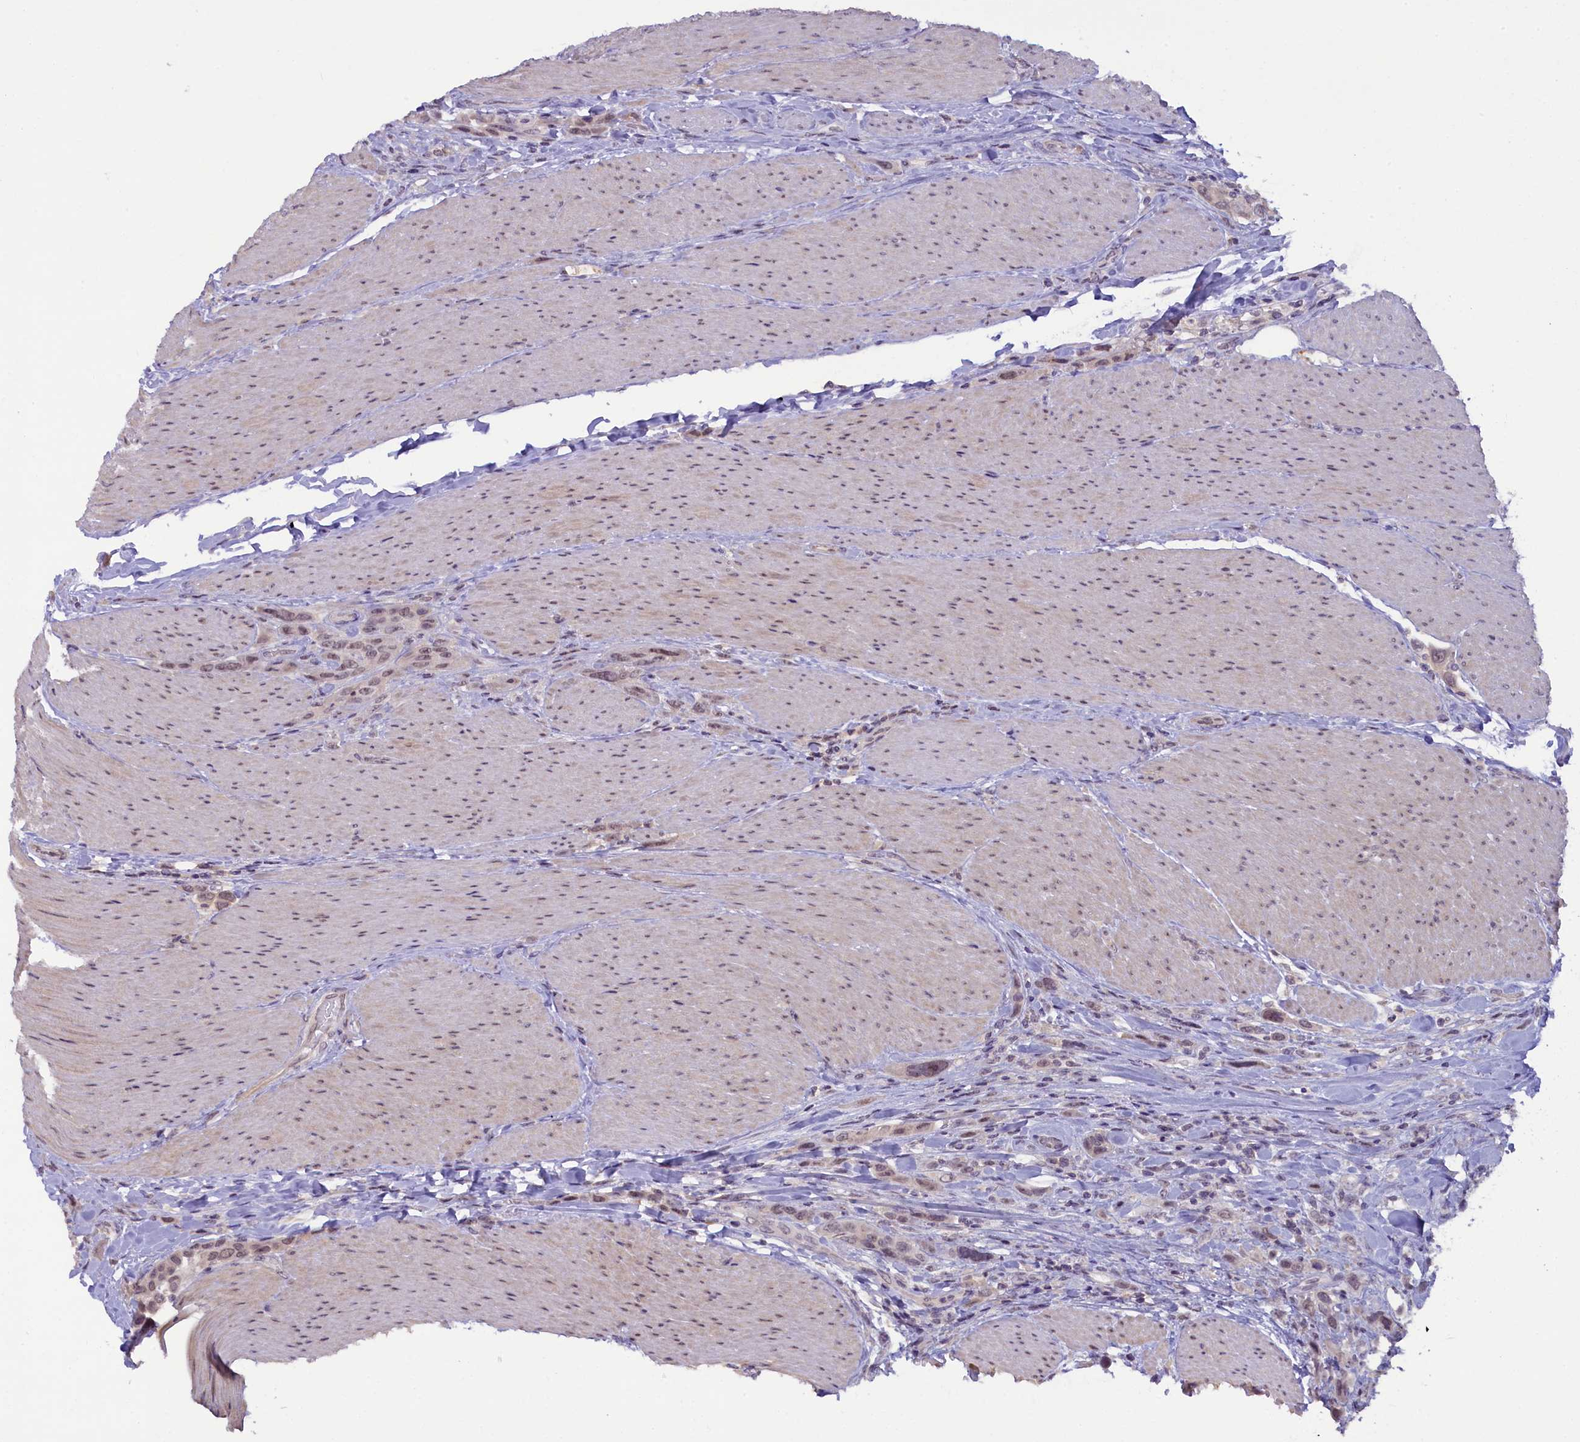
{"staining": {"intensity": "moderate", "quantity": ">75%", "location": "nuclear"}, "tissue": "urothelial cancer", "cell_type": "Tumor cells", "image_type": "cancer", "snomed": [{"axis": "morphology", "description": "Urothelial carcinoma, High grade"}, {"axis": "topography", "description": "Urinary bladder"}], "caption": "Tumor cells display moderate nuclear positivity in about >75% of cells in urothelial cancer. (brown staining indicates protein expression, while blue staining denotes nuclei).", "gene": "CRAMP1", "patient": {"sex": "male", "age": 50}}